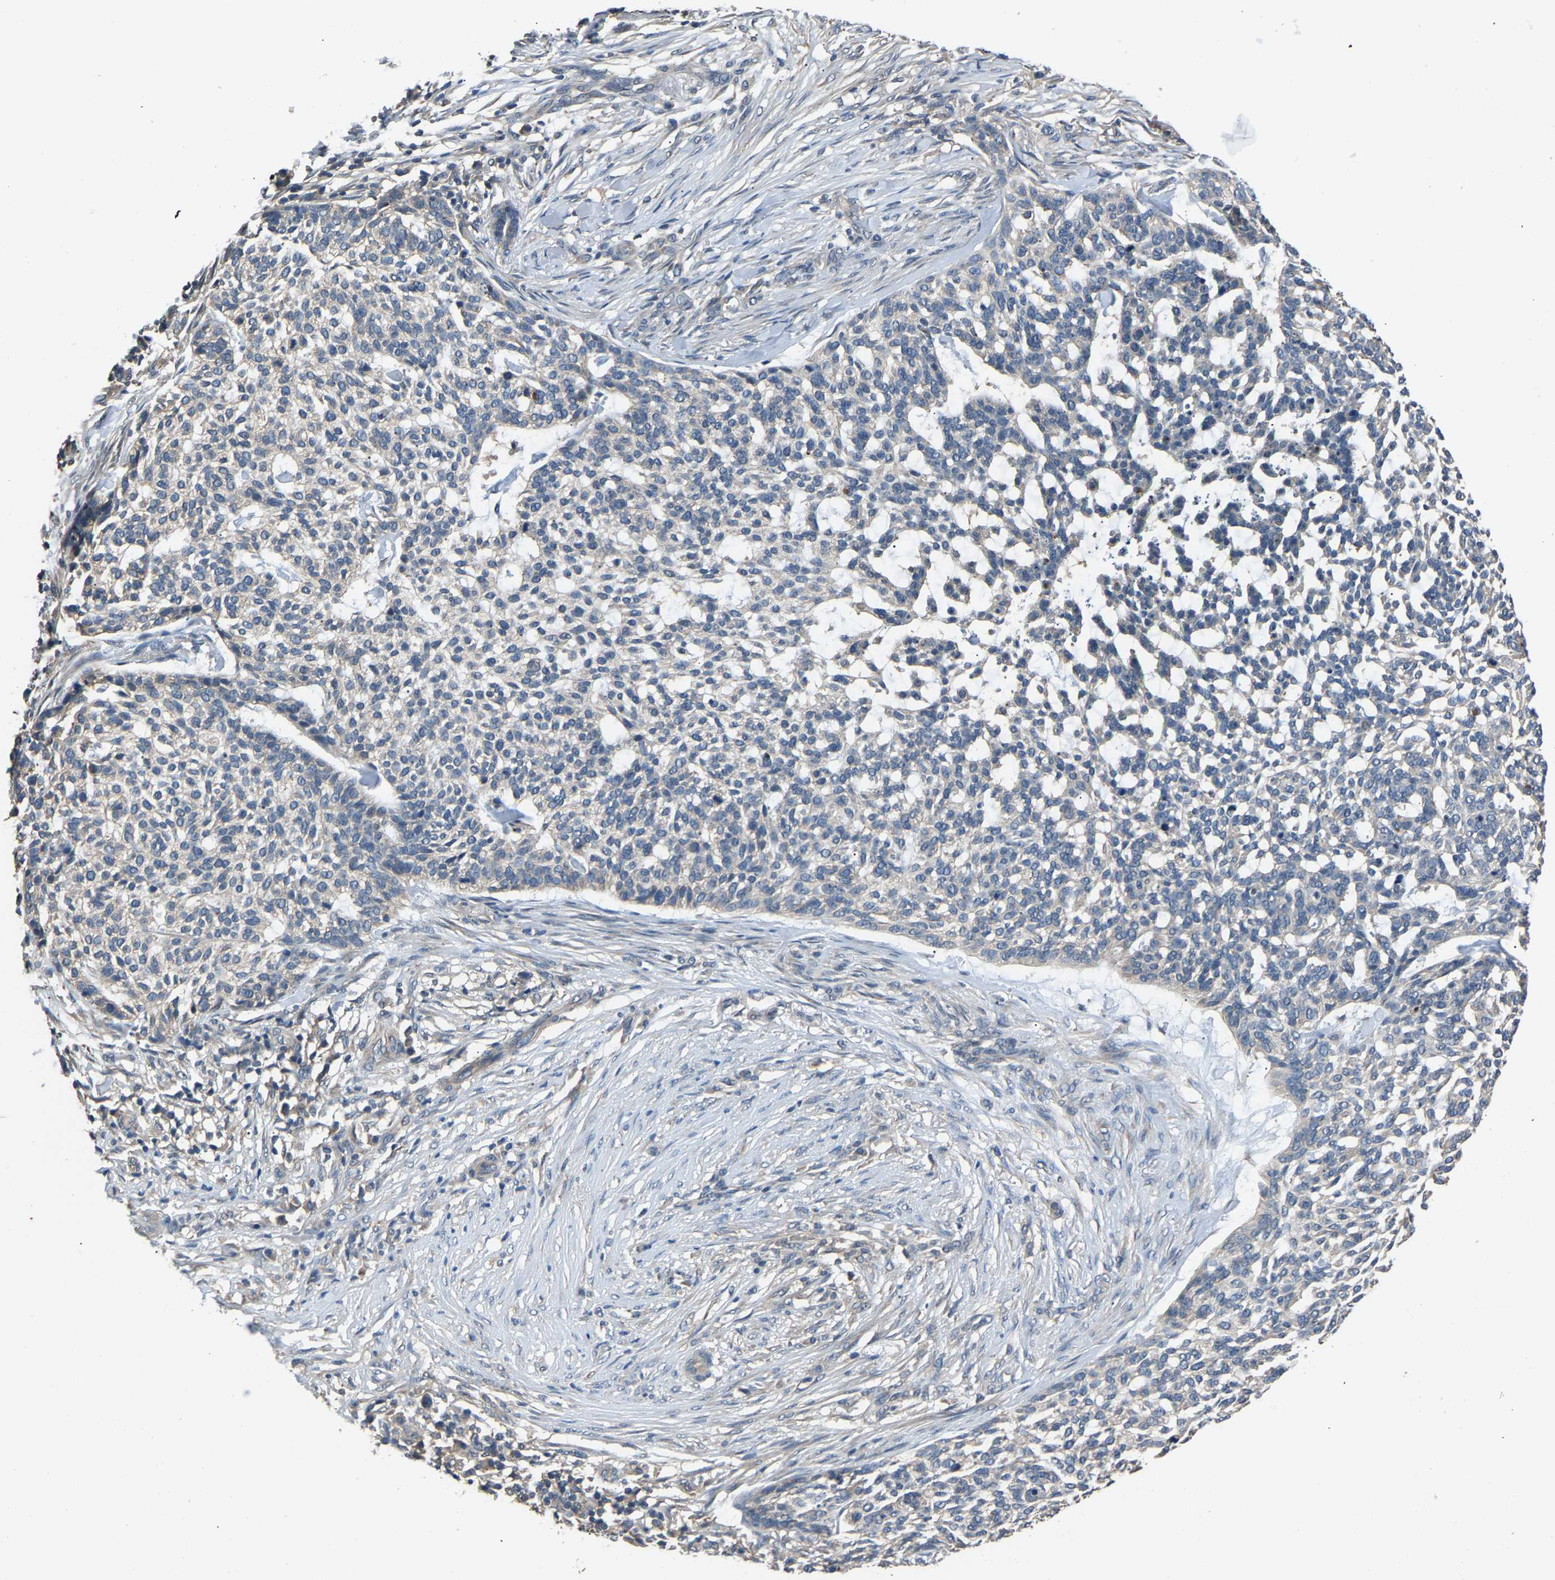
{"staining": {"intensity": "weak", "quantity": "<25%", "location": "cytoplasmic/membranous"}, "tissue": "skin cancer", "cell_type": "Tumor cells", "image_type": "cancer", "snomed": [{"axis": "morphology", "description": "Basal cell carcinoma"}, {"axis": "topography", "description": "Skin"}], "caption": "The immunohistochemistry (IHC) histopathology image has no significant expression in tumor cells of skin basal cell carcinoma tissue.", "gene": "ABCC9", "patient": {"sex": "female", "age": 64}}